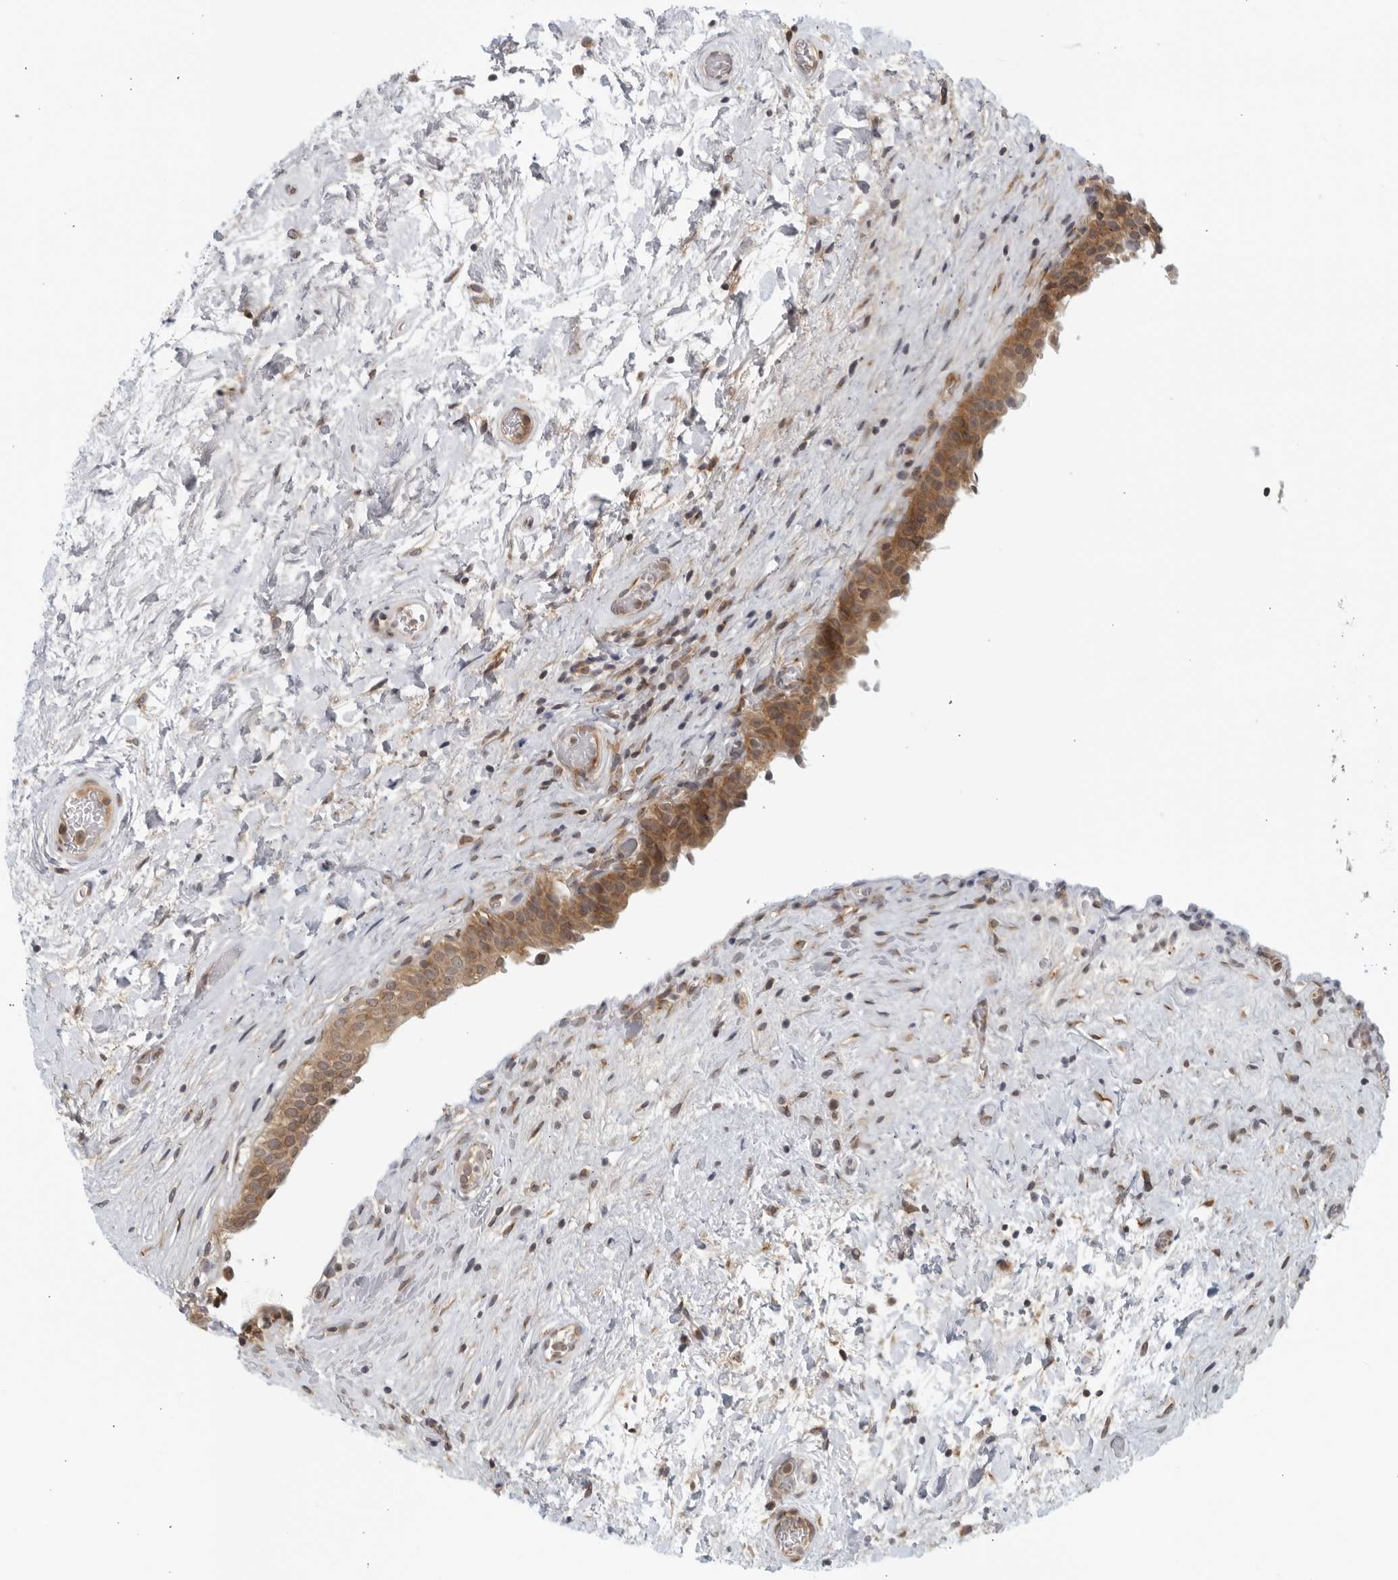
{"staining": {"intensity": "moderate", "quantity": ">75%", "location": "cytoplasmic/membranous"}, "tissue": "urinary bladder", "cell_type": "Urothelial cells", "image_type": "normal", "snomed": [{"axis": "morphology", "description": "Normal tissue, NOS"}, {"axis": "topography", "description": "Urinary bladder"}], "caption": "This image demonstrates immunohistochemistry staining of benign human urinary bladder, with medium moderate cytoplasmic/membranous expression in approximately >75% of urothelial cells.", "gene": "RC3H1", "patient": {"sex": "male", "age": 74}}